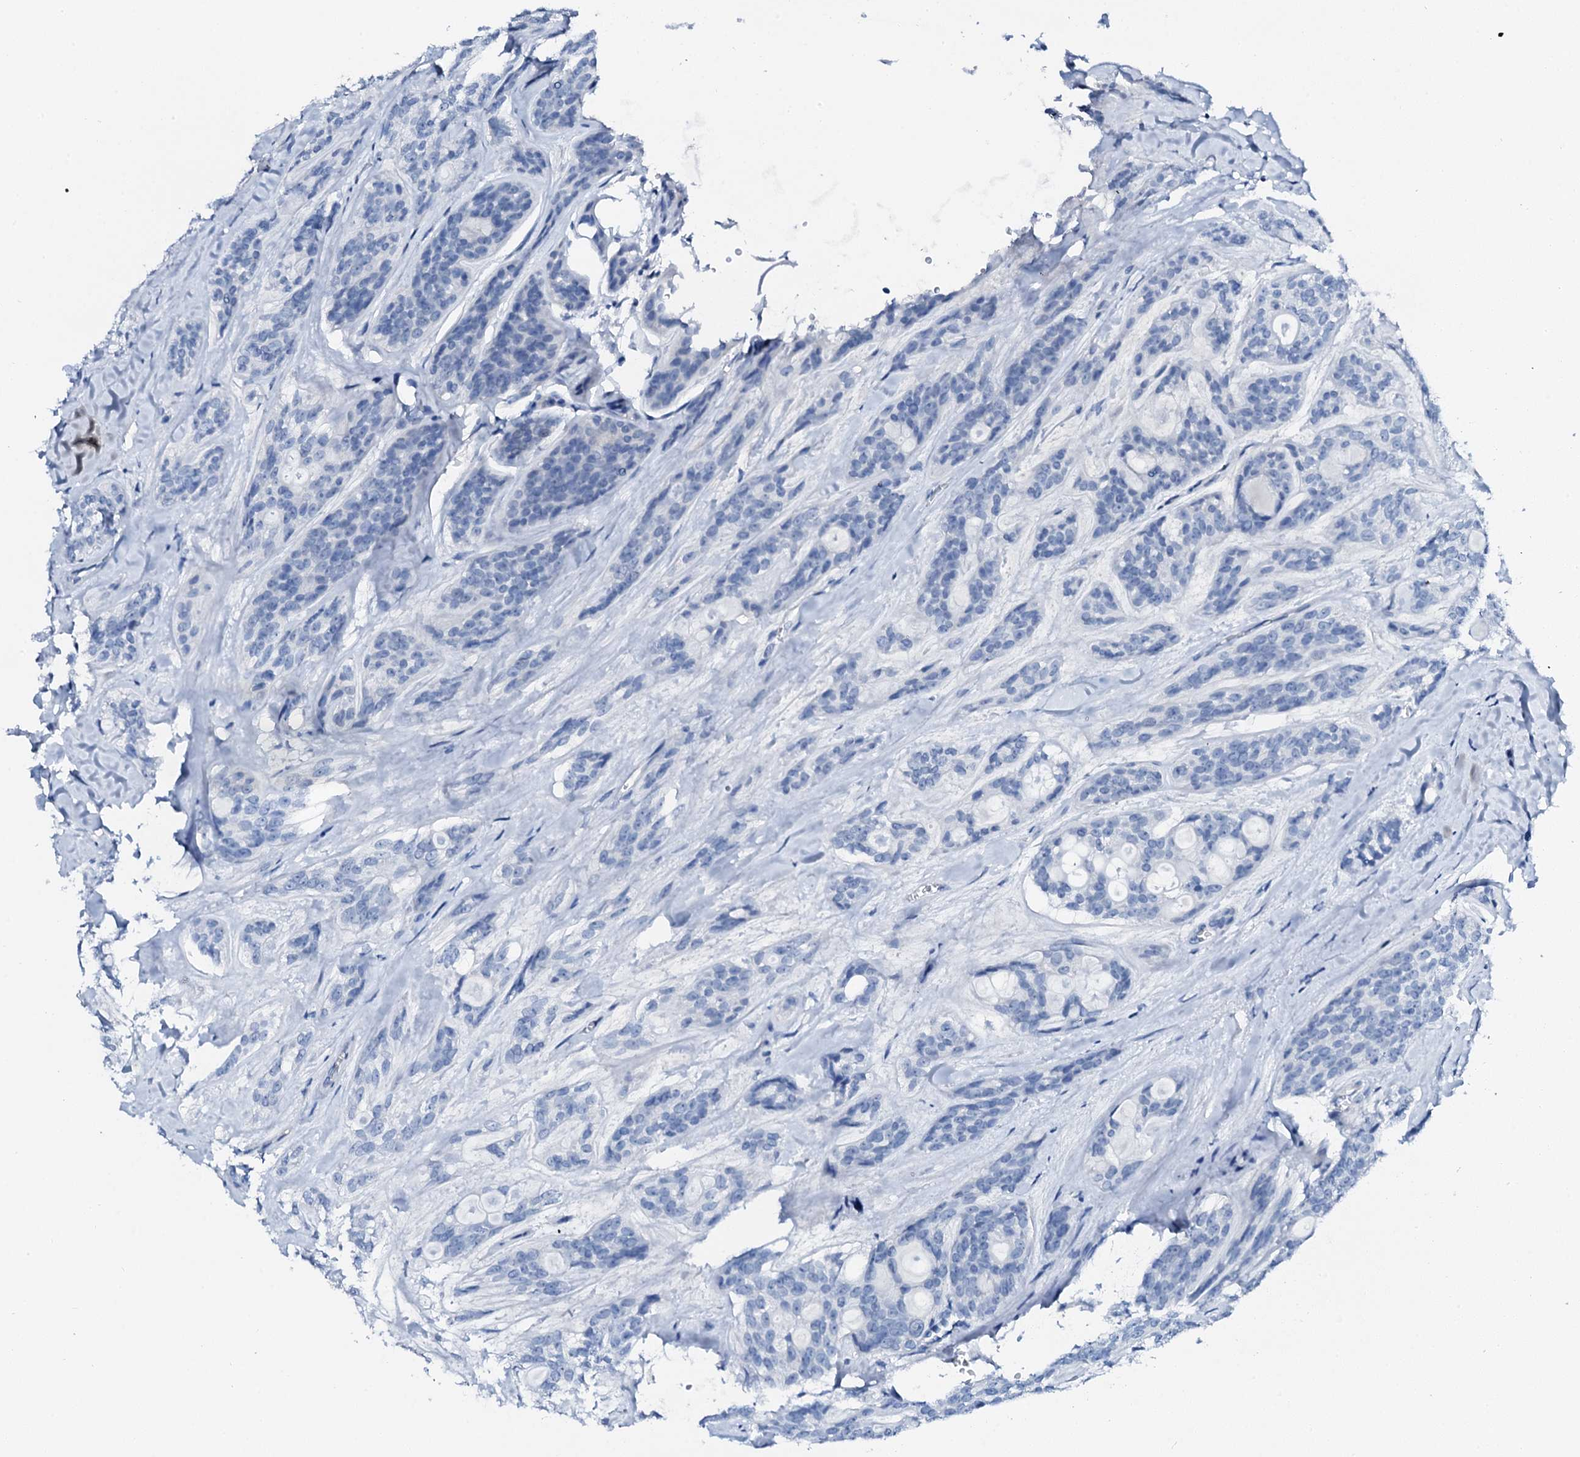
{"staining": {"intensity": "negative", "quantity": "none", "location": "none"}, "tissue": "head and neck cancer", "cell_type": "Tumor cells", "image_type": "cancer", "snomed": [{"axis": "morphology", "description": "Adenocarcinoma, NOS"}, {"axis": "topography", "description": "Head-Neck"}], "caption": "Immunohistochemistry (IHC) photomicrograph of head and neck adenocarcinoma stained for a protein (brown), which exhibits no positivity in tumor cells.", "gene": "PTH", "patient": {"sex": "male", "age": 66}}